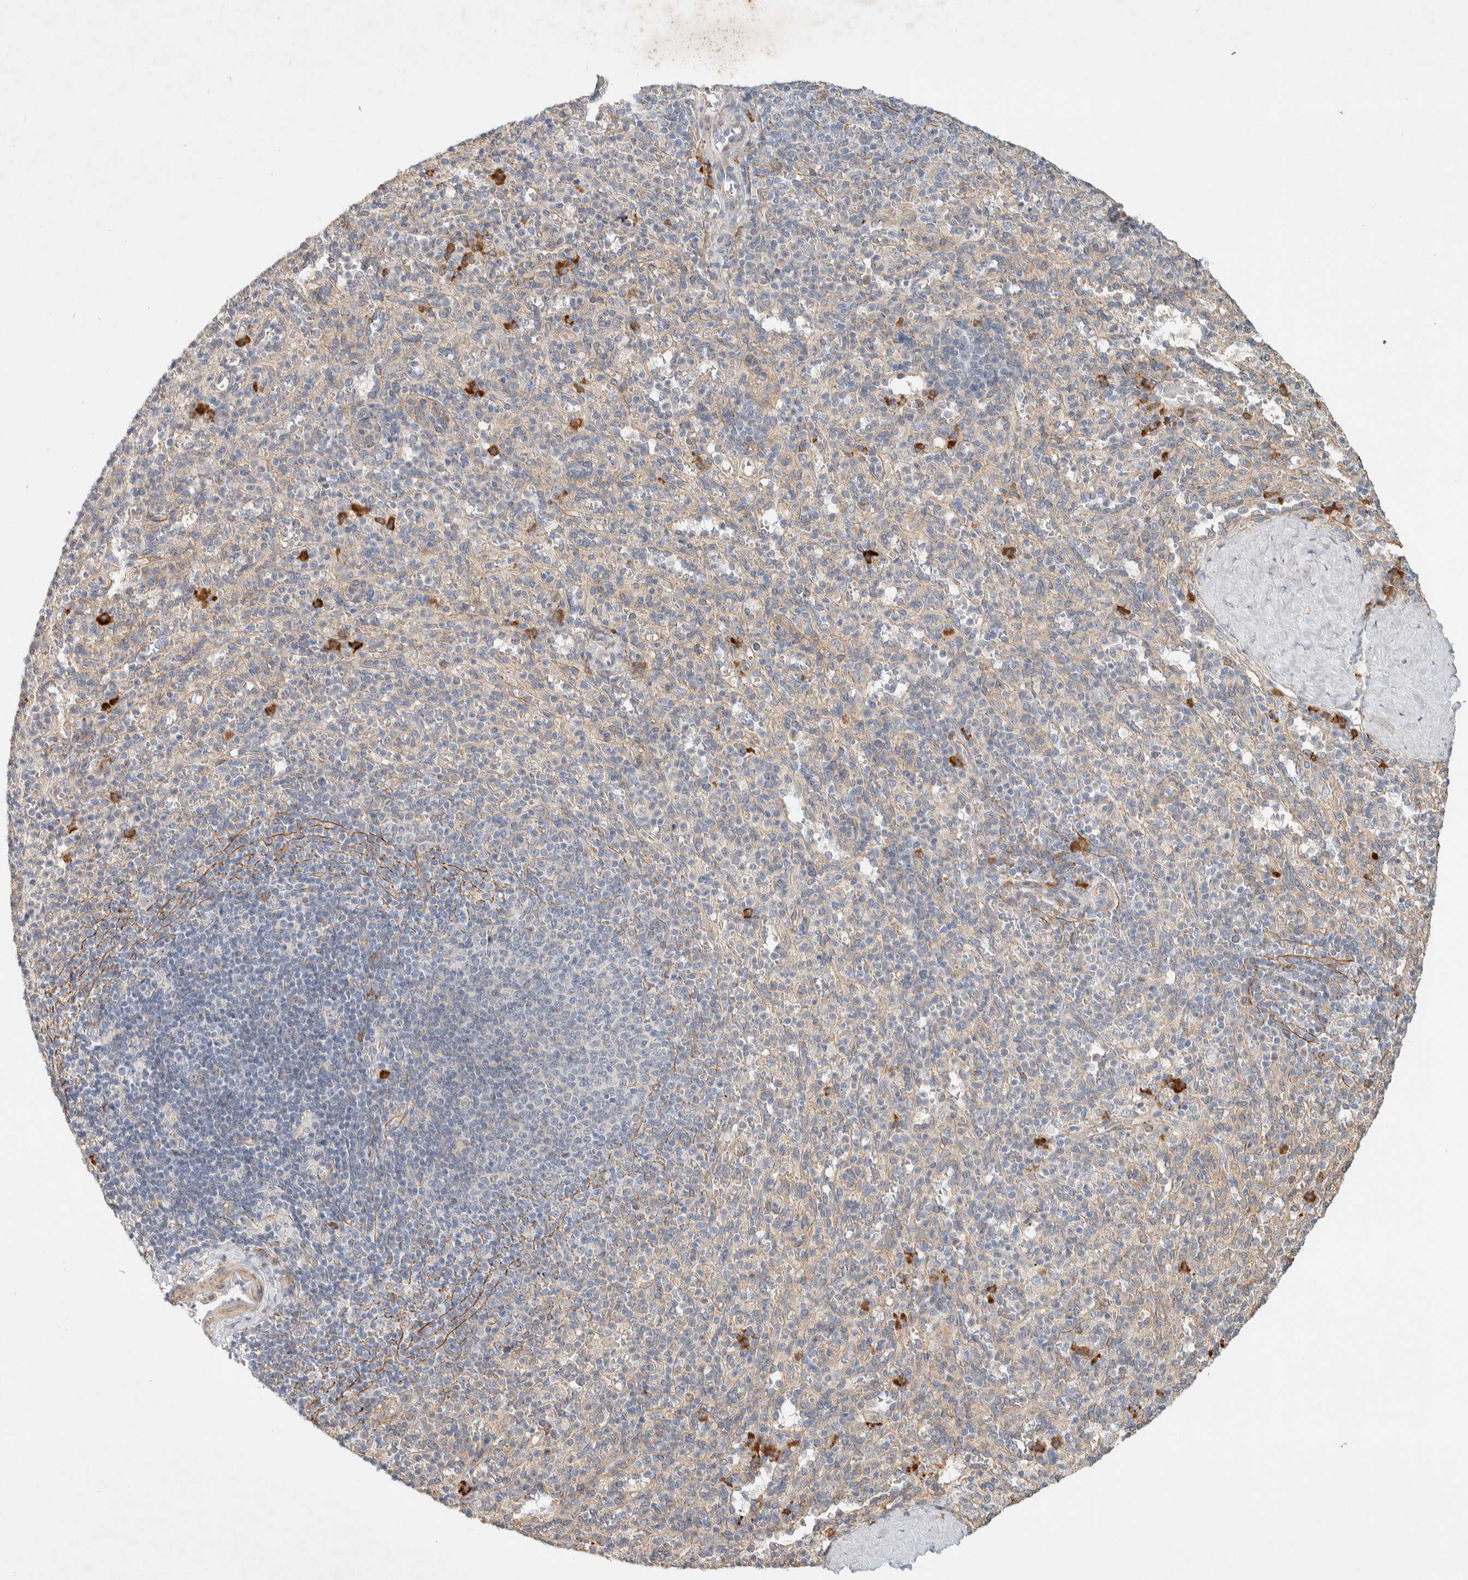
{"staining": {"intensity": "strong", "quantity": "<25%", "location": "cytoplasmic/membranous"}, "tissue": "spleen", "cell_type": "Cells in red pulp", "image_type": "normal", "snomed": [{"axis": "morphology", "description": "Normal tissue, NOS"}, {"axis": "topography", "description": "Spleen"}], "caption": "This image exhibits unremarkable spleen stained with immunohistochemistry (IHC) to label a protein in brown. The cytoplasmic/membranous of cells in red pulp show strong positivity for the protein. Nuclei are counter-stained blue.", "gene": "KLHL40", "patient": {"sex": "male", "age": 36}}